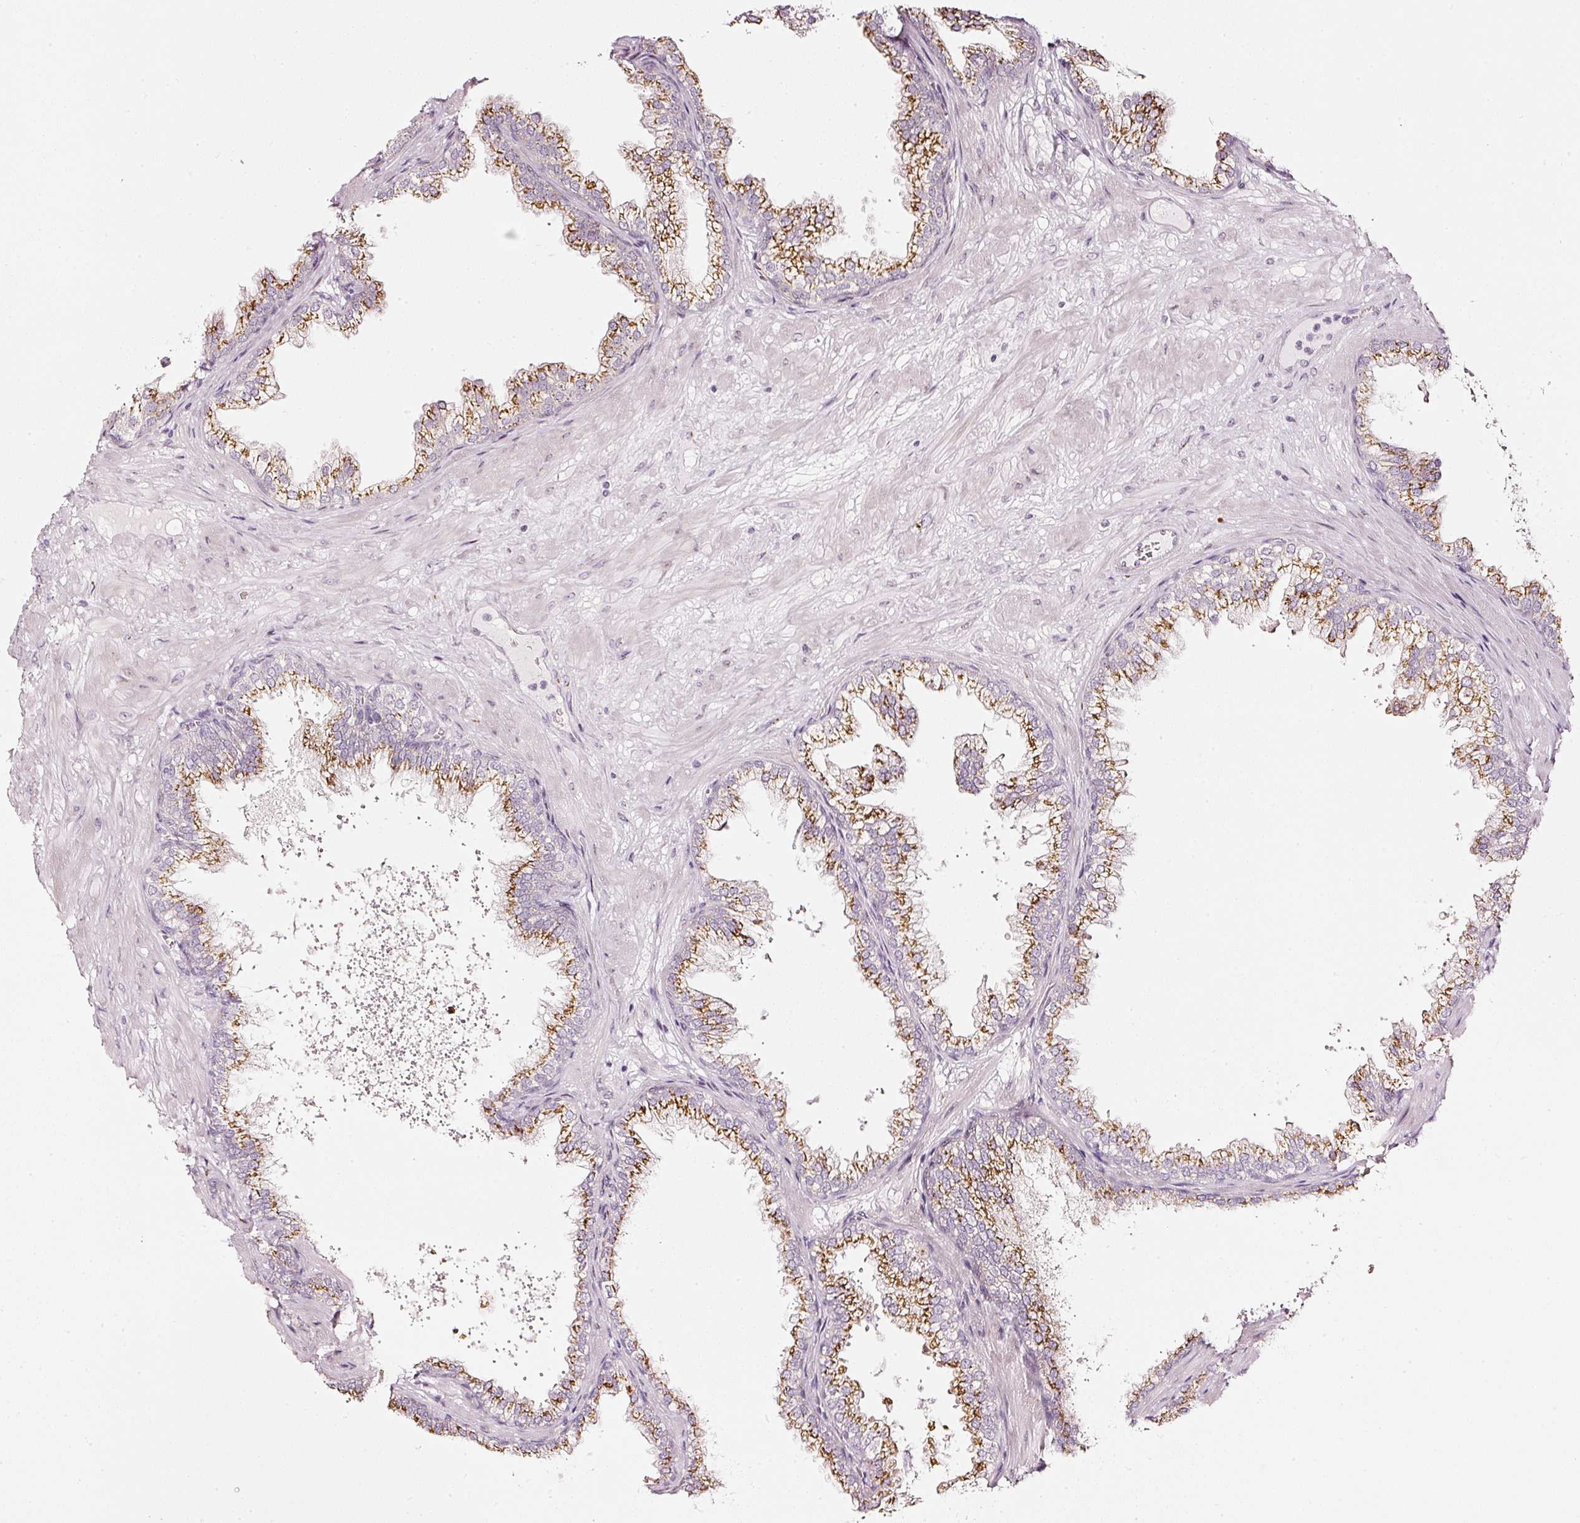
{"staining": {"intensity": "moderate", "quantity": "25%-75%", "location": "cytoplasmic/membranous"}, "tissue": "prostate", "cell_type": "Glandular cells", "image_type": "normal", "snomed": [{"axis": "morphology", "description": "Normal tissue, NOS"}, {"axis": "topography", "description": "Prostate"}], "caption": "Protein expression analysis of normal prostate displays moderate cytoplasmic/membranous staining in approximately 25%-75% of glandular cells. The protein is shown in brown color, while the nuclei are stained blue.", "gene": "SDF4", "patient": {"sex": "male", "age": 37}}